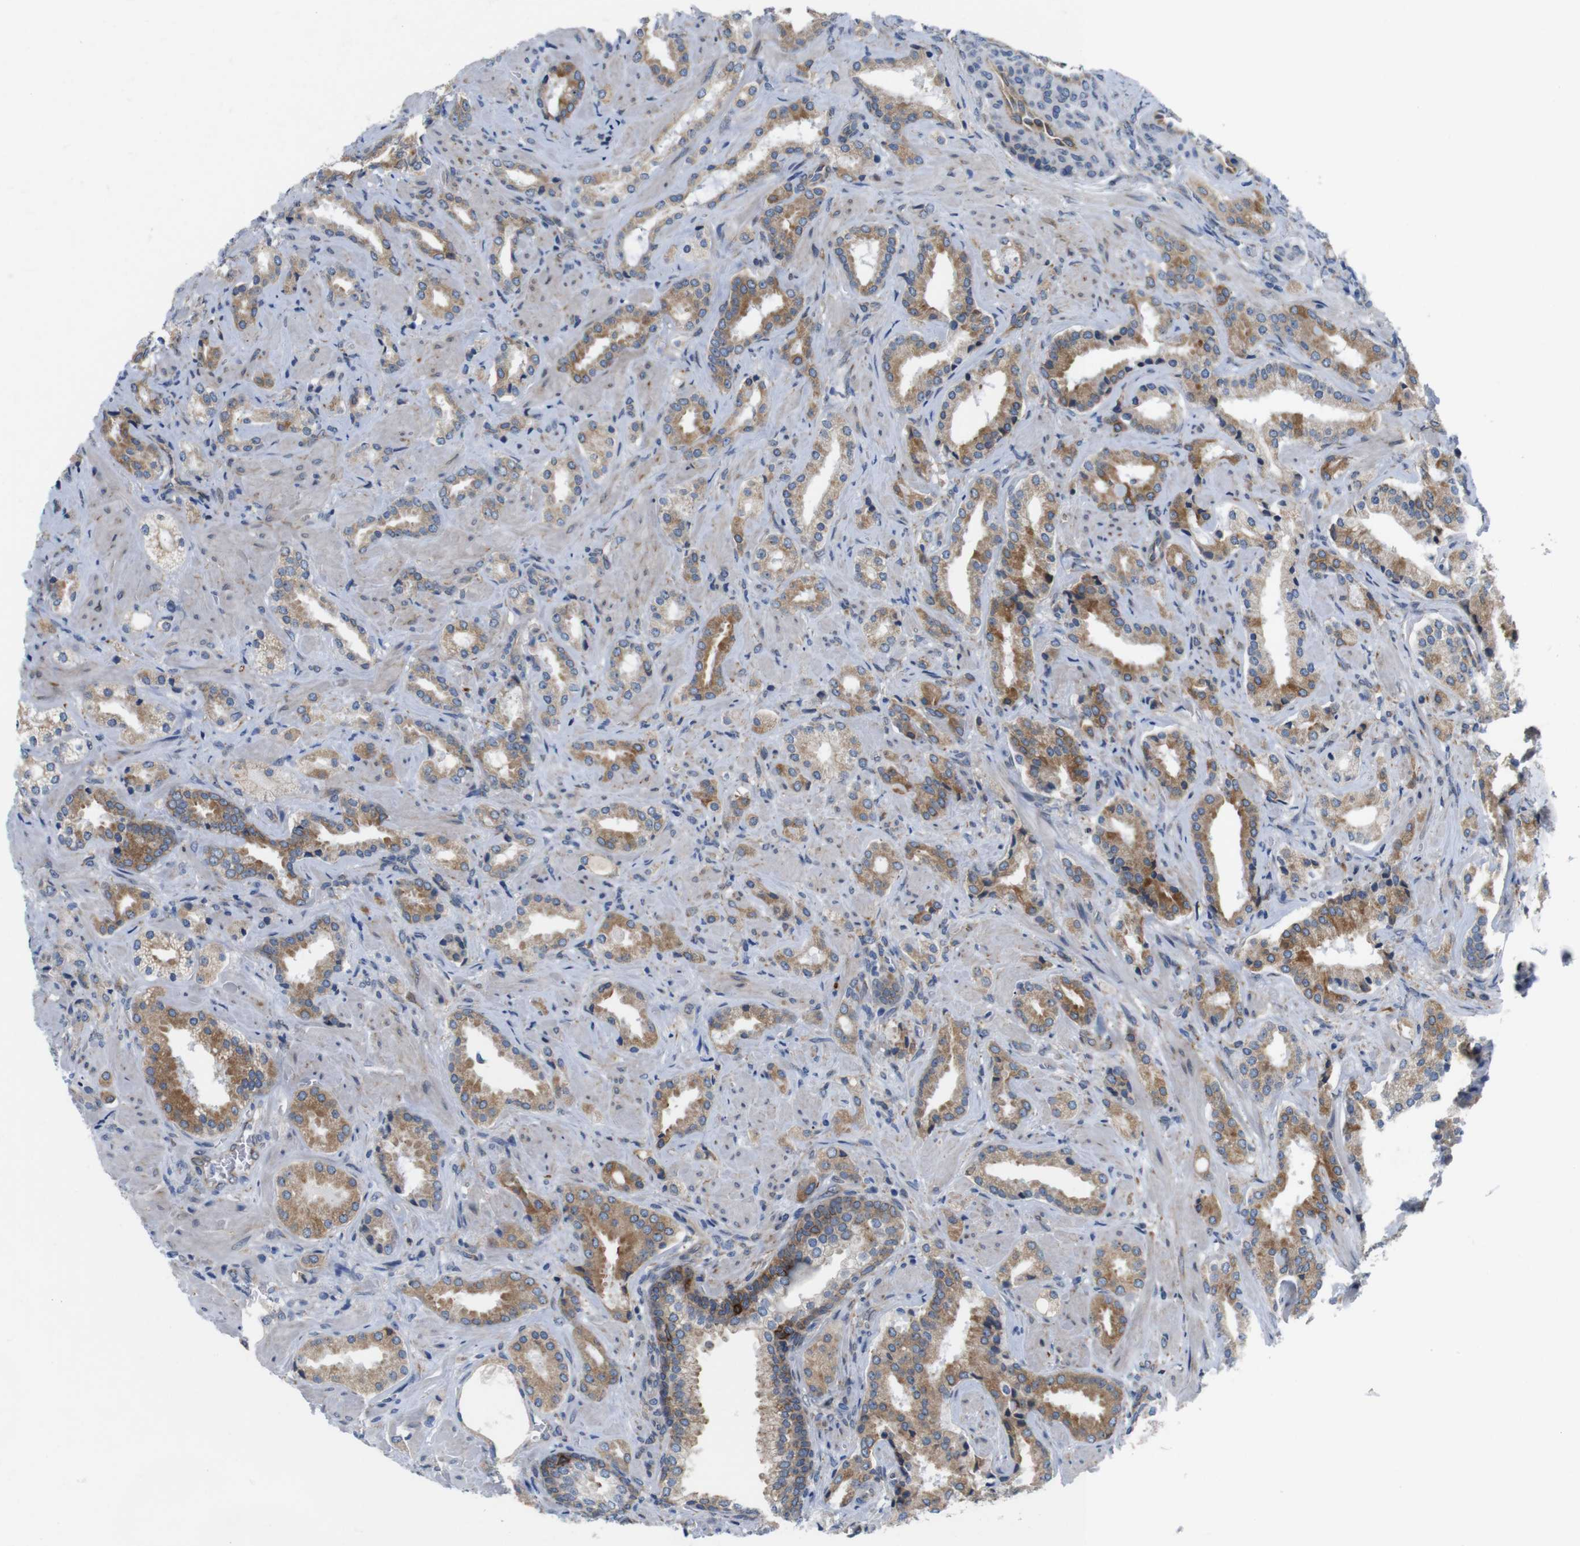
{"staining": {"intensity": "moderate", "quantity": ">75%", "location": "cytoplasmic/membranous"}, "tissue": "prostate cancer", "cell_type": "Tumor cells", "image_type": "cancer", "snomed": [{"axis": "morphology", "description": "Adenocarcinoma, High grade"}, {"axis": "topography", "description": "Prostate"}], "caption": "Prostate adenocarcinoma (high-grade) stained for a protein (brown) demonstrates moderate cytoplasmic/membranous positive expression in approximately >75% of tumor cells.", "gene": "HACD3", "patient": {"sex": "male", "age": 64}}